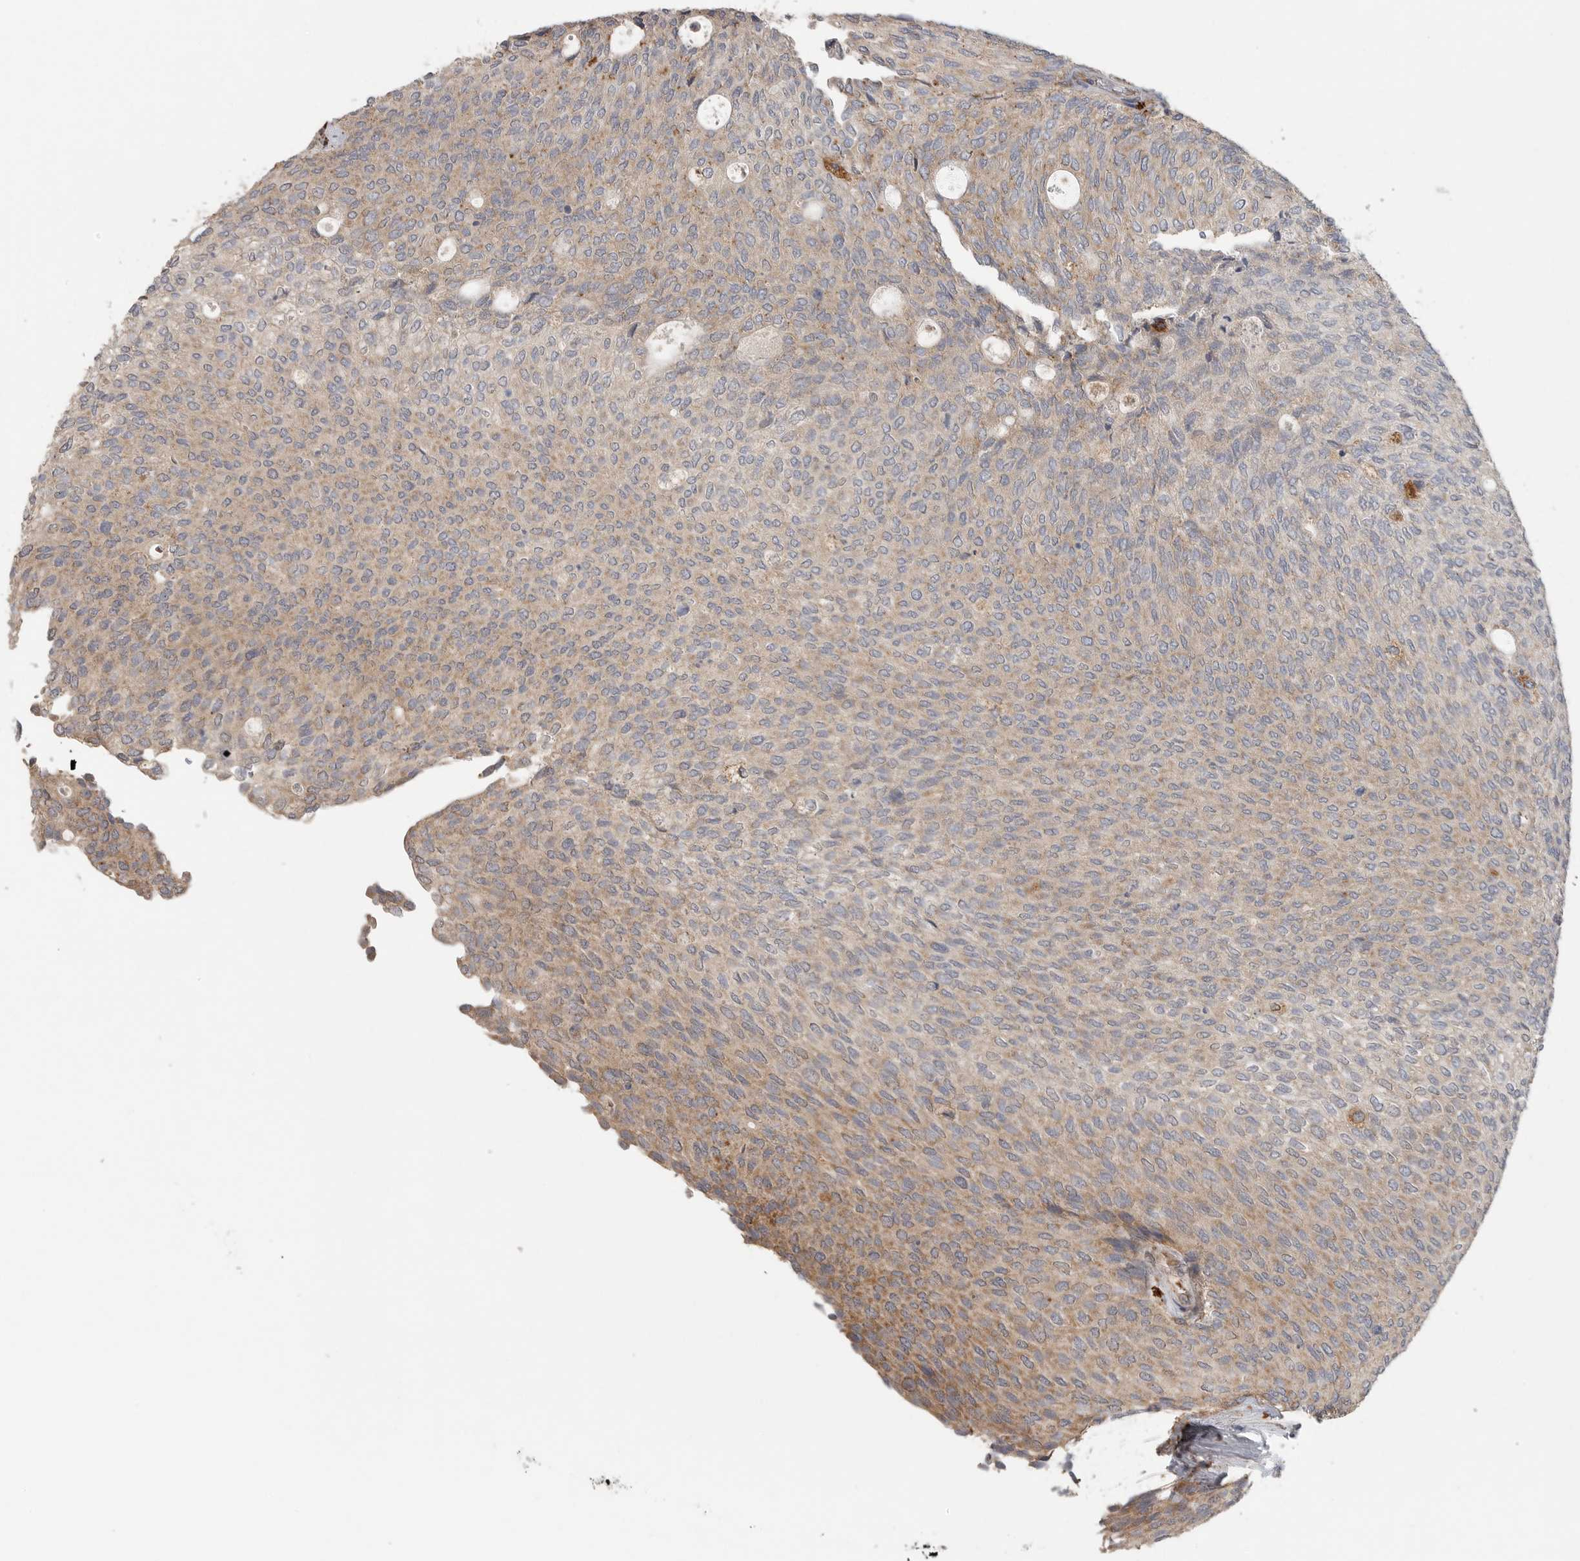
{"staining": {"intensity": "moderate", "quantity": ">75%", "location": "cytoplasmic/membranous"}, "tissue": "urothelial cancer", "cell_type": "Tumor cells", "image_type": "cancer", "snomed": [{"axis": "morphology", "description": "Urothelial carcinoma, Low grade"}, {"axis": "topography", "description": "Urinary bladder"}], "caption": "Urothelial cancer stained with DAB (3,3'-diaminobenzidine) IHC displays medium levels of moderate cytoplasmic/membranous expression in approximately >75% of tumor cells.", "gene": "GALNS", "patient": {"sex": "female", "age": 79}}